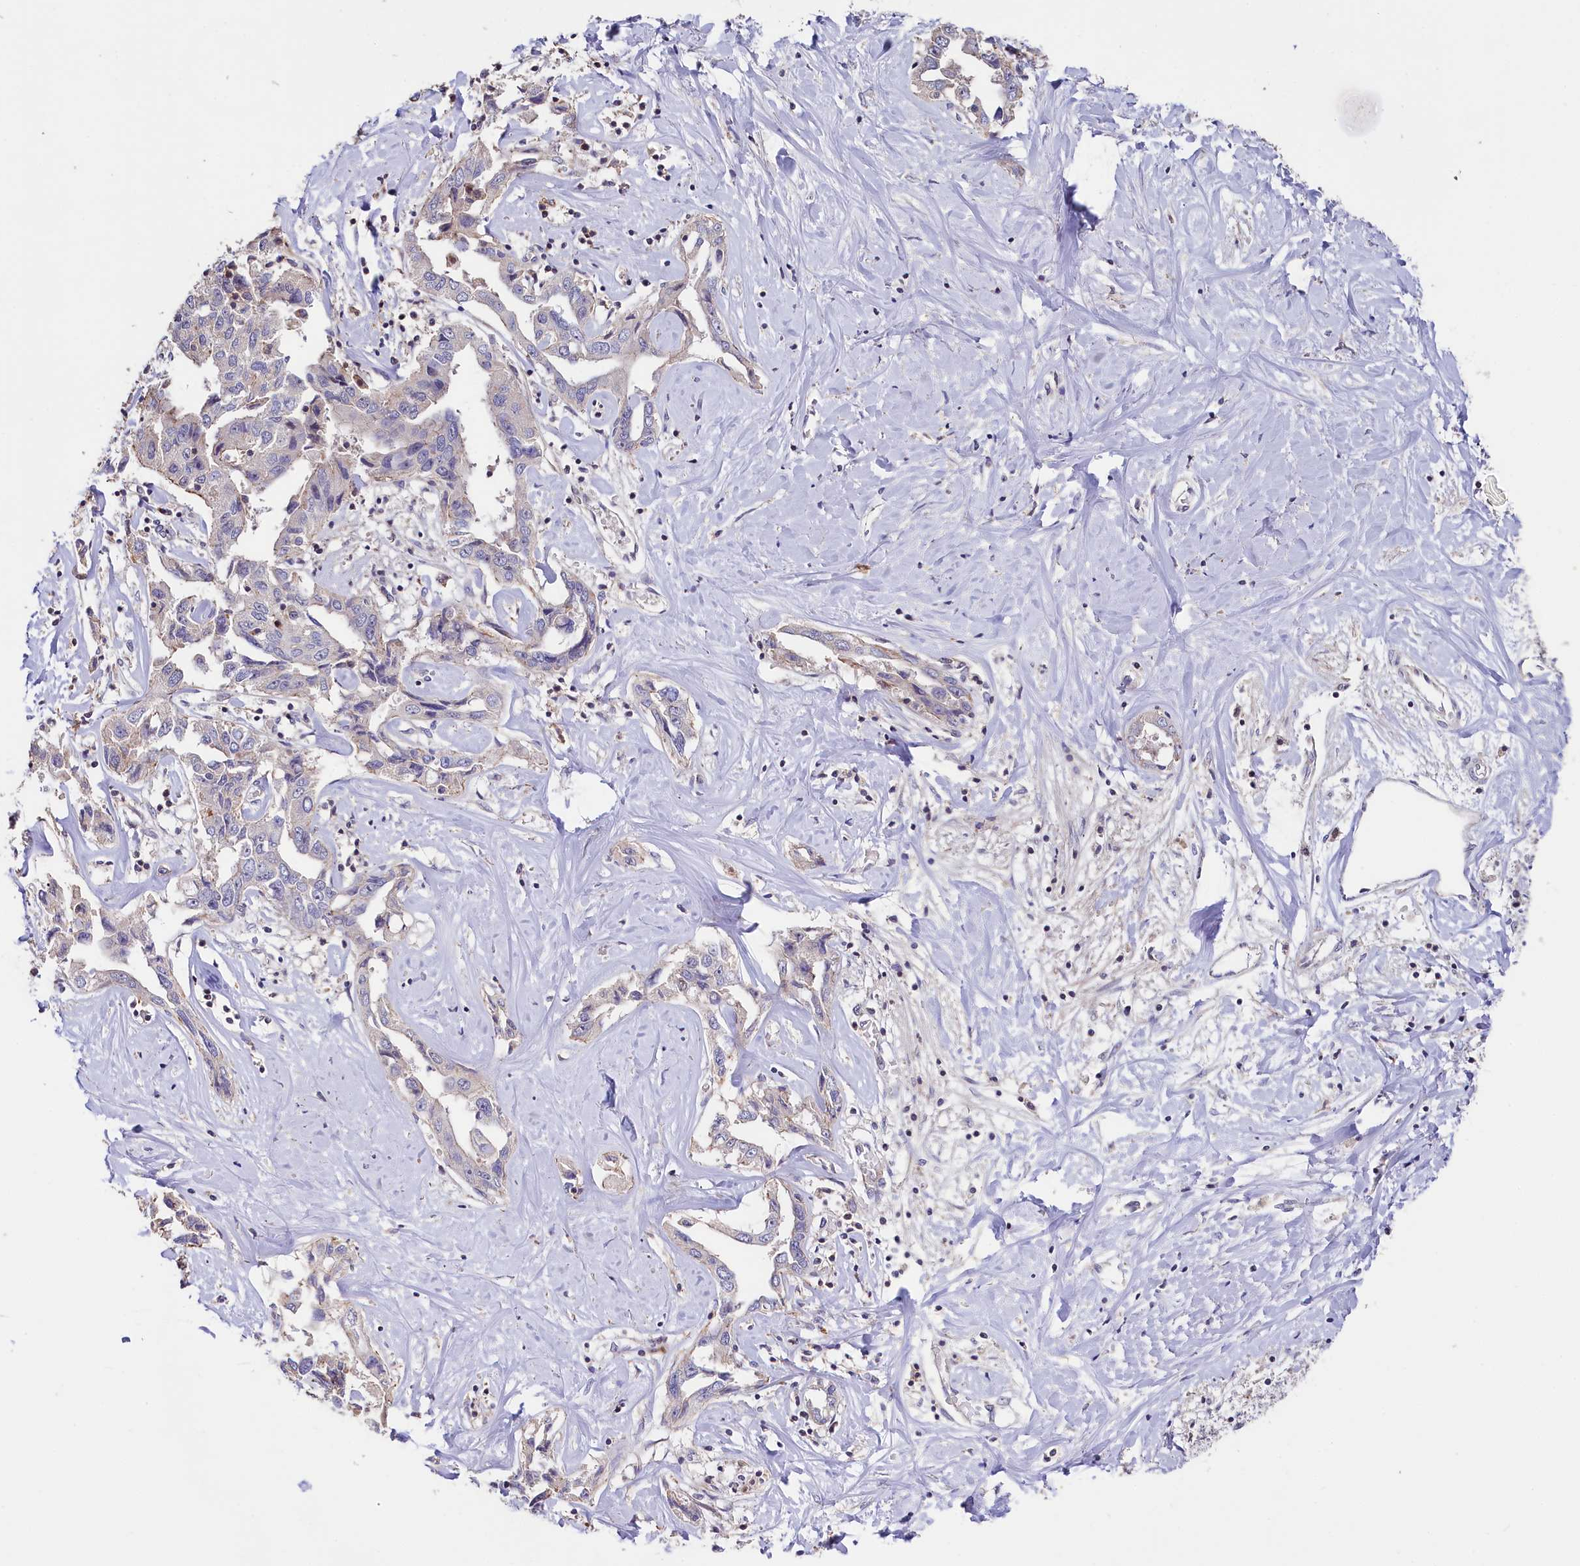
{"staining": {"intensity": "weak", "quantity": "<25%", "location": "cytoplasmic/membranous"}, "tissue": "liver cancer", "cell_type": "Tumor cells", "image_type": "cancer", "snomed": [{"axis": "morphology", "description": "Cholangiocarcinoma"}, {"axis": "topography", "description": "Liver"}], "caption": "A photomicrograph of human liver cancer is negative for staining in tumor cells. The staining was performed using DAB (3,3'-diaminobenzidine) to visualize the protein expression in brown, while the nuclei were stained in blue with hematoxylin (Magnification: 20x).", "gene": "RPUSD3", "patient": {"sex": "male", "age": 59}}